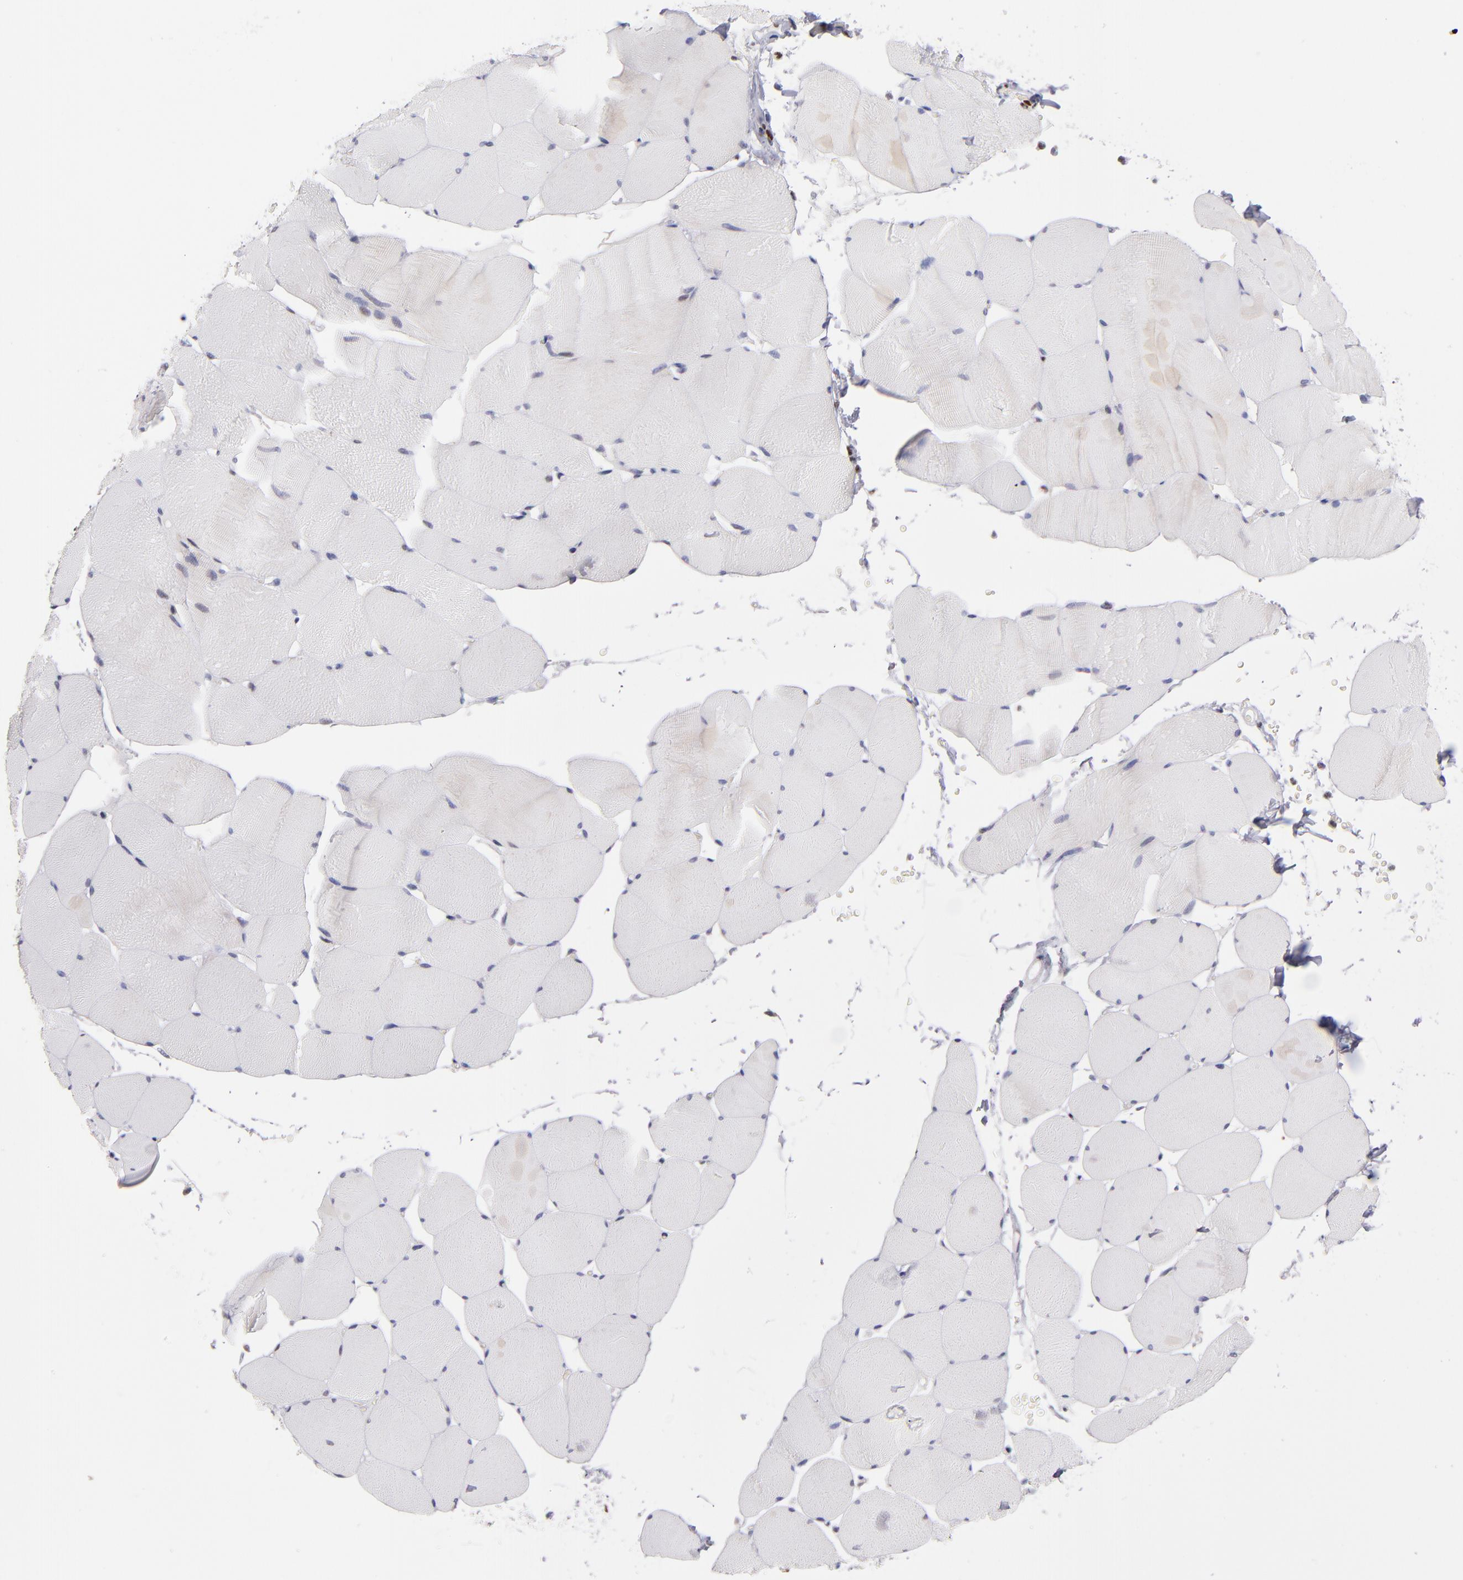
{"staining": {"intensity": "weak", "quantity": "<25%", "location": "nuclear"}, "tissue": "skeletal muscle", "cell_type": "Myocytes", "image_type": "normal", "snomed": [{"axis": "morphology", "description": "Normal tissue, NOS"}, {"axis": "topography", "description": "Skeletal muscle"}], "caption": "High magnification brightfield microscopy of benign skeletal muscle stained with DAB (3,3'-diaminobenzidine) (brown) and counterstained with hematoxylin (blue): myocytes show no significant staining.", "gene": "POLA1", "patient": {"sex": "male", "age": 62}}